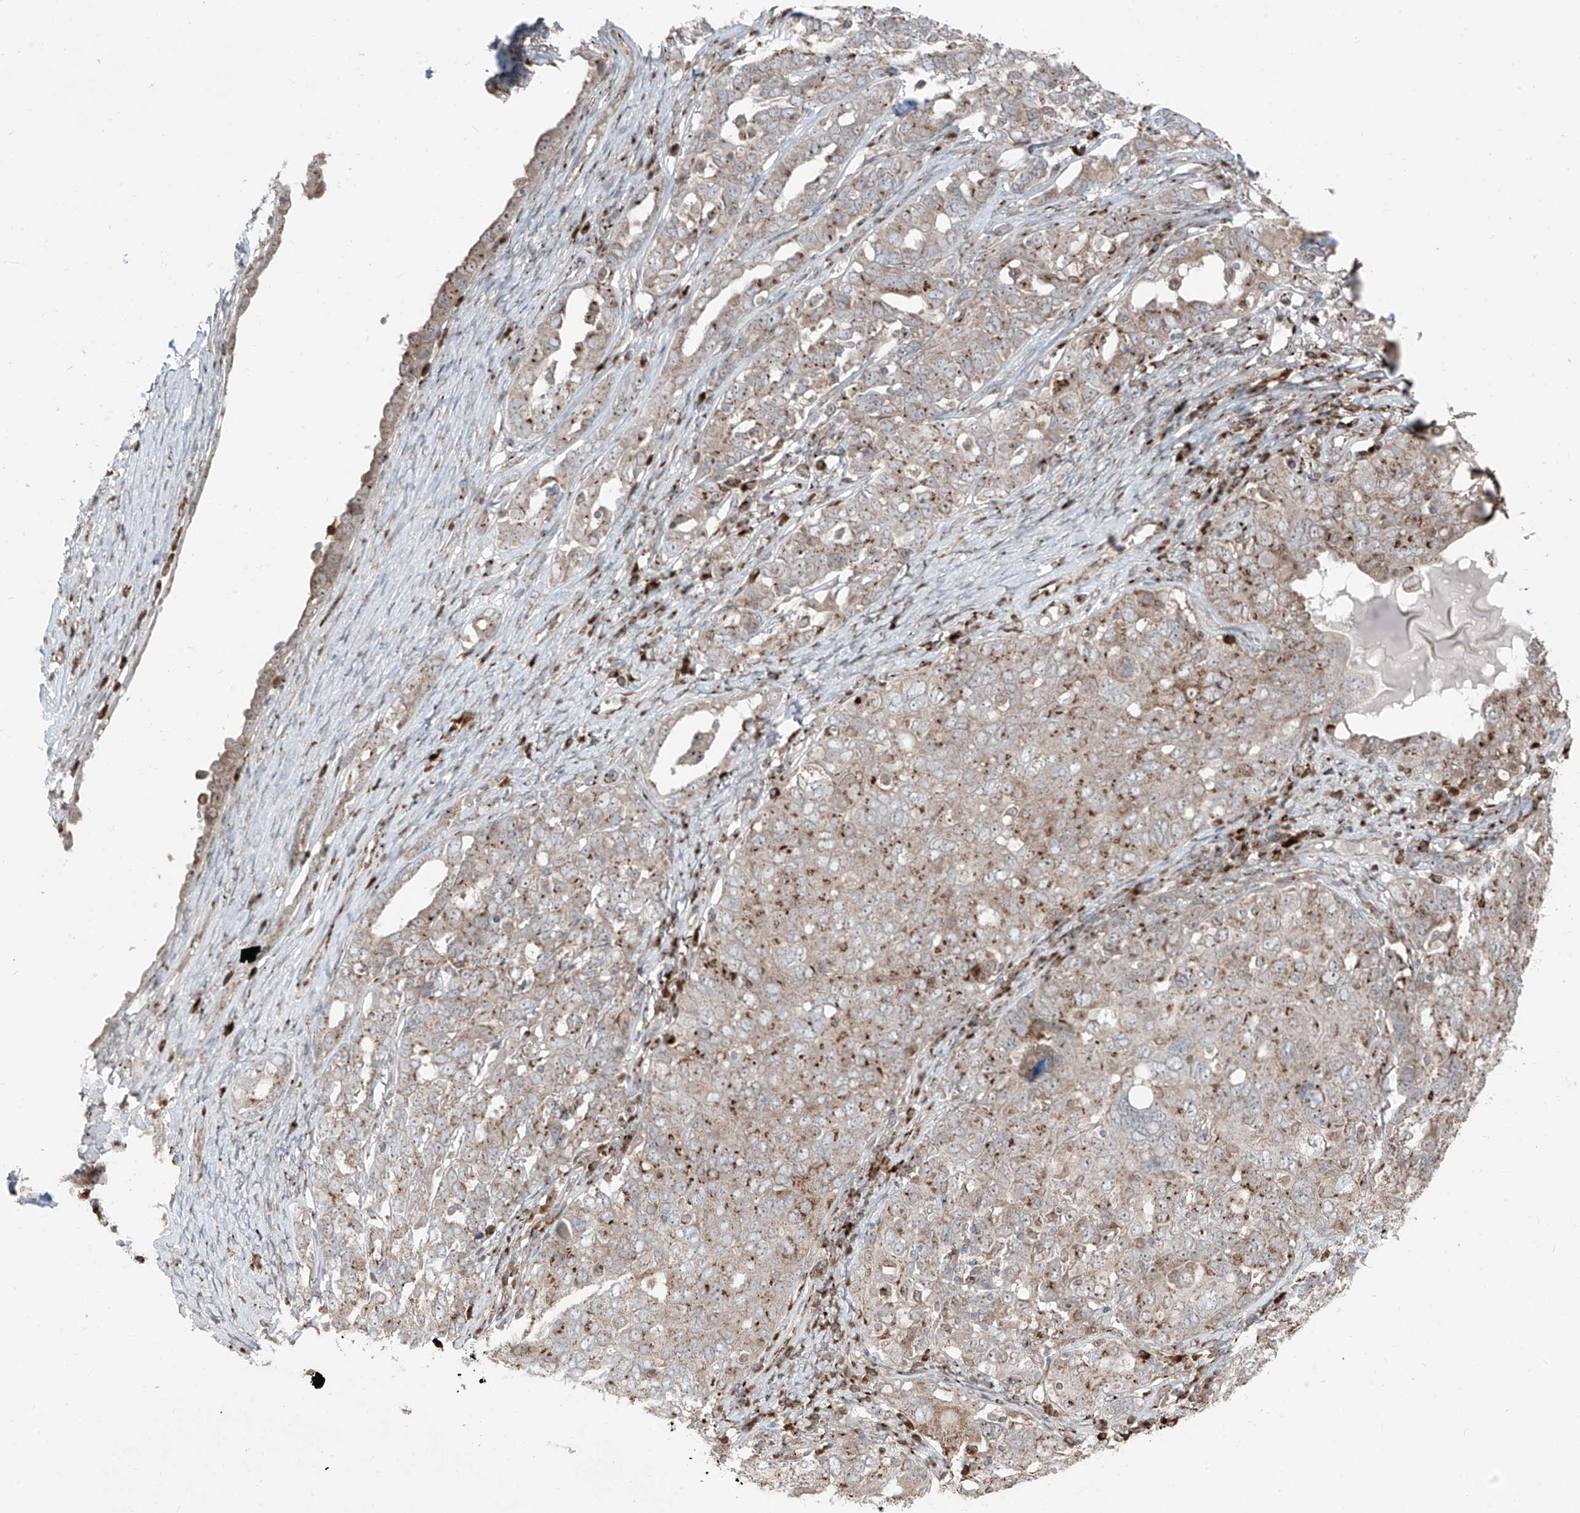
{"staining": {"intensity": "moderate", "quantity": ">75%", "location": "cytoplasmic/membranous"}, "tissue": "ovarian cancer", "cell_type": "Tumor cells", "image_type": "cancer", "snomed": [{"axis": "morphology", "description": "Carcinoma, endometroid"}, {"axis": "topography", "description": "Ovary"}], "caption": "A medium amount of moderate cytoplasmic/membranous expression is identified in about >75% of tumor cells in ovarian cancer (endometroid carcinoma) tissue. (IHC, brightfield microscopy, high magnification).", "gene": "ERLEC1", "patient": {"sex": "female", "age": 62}}